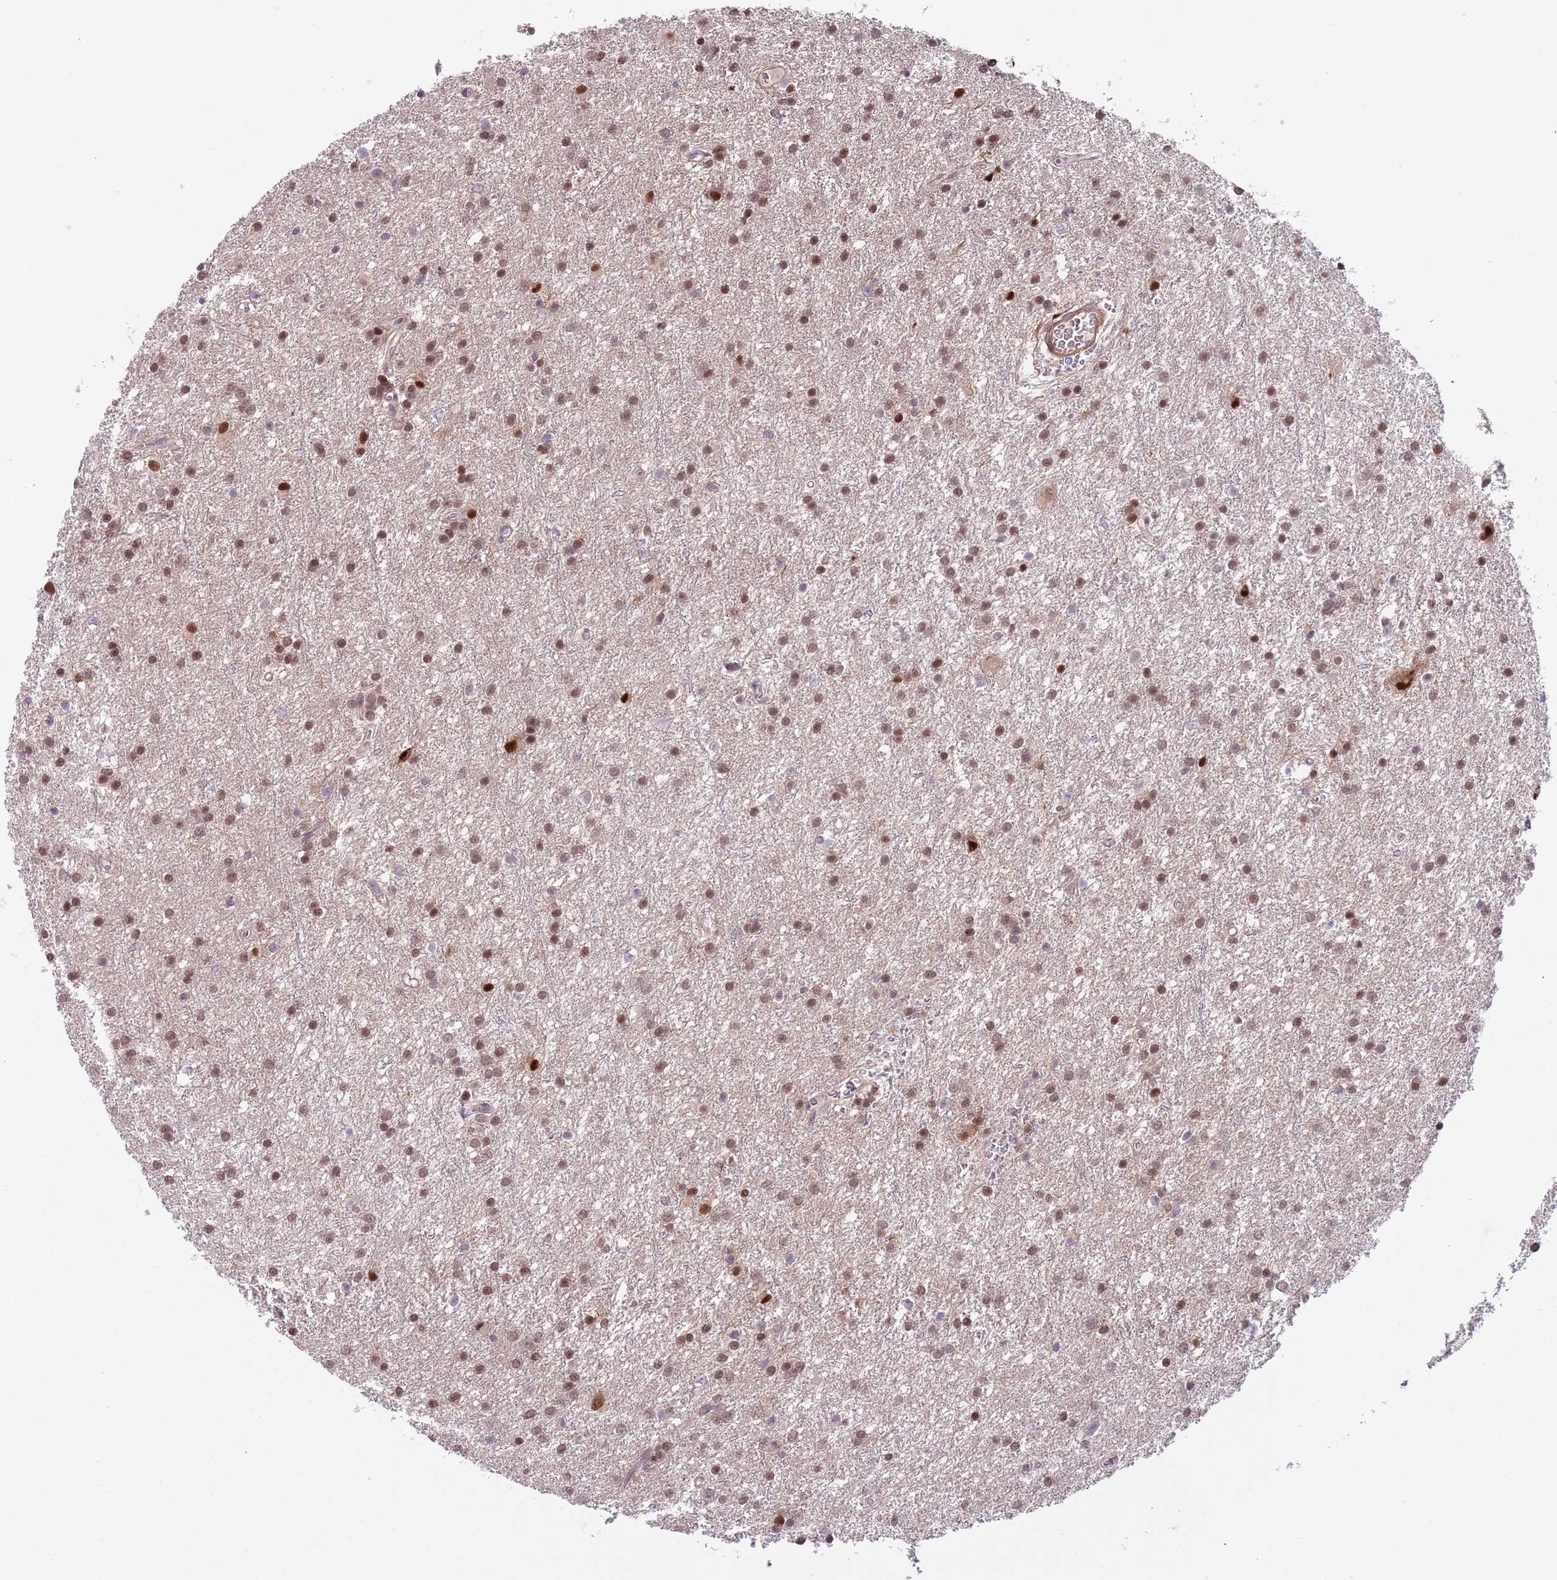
{"staining": {"intensity": "moderate", "quantity": ">75%", "location": "nuclear"}, "tissue": "glioma", "cell_type": "Tumor cells", "image_type": "cancer", "snomed": [{"axis": "morphology", "description": "Glioma, malignant, High grade"}, {"axis": "topography", "description": "Brain"}], "caption": "Glioma tissue shows moderate nuclear expression in about >75% of tumor cells Nuclei are stained in blue.", "gene": "RMND5B", "patient": {"sex": "female", "age": 50}}